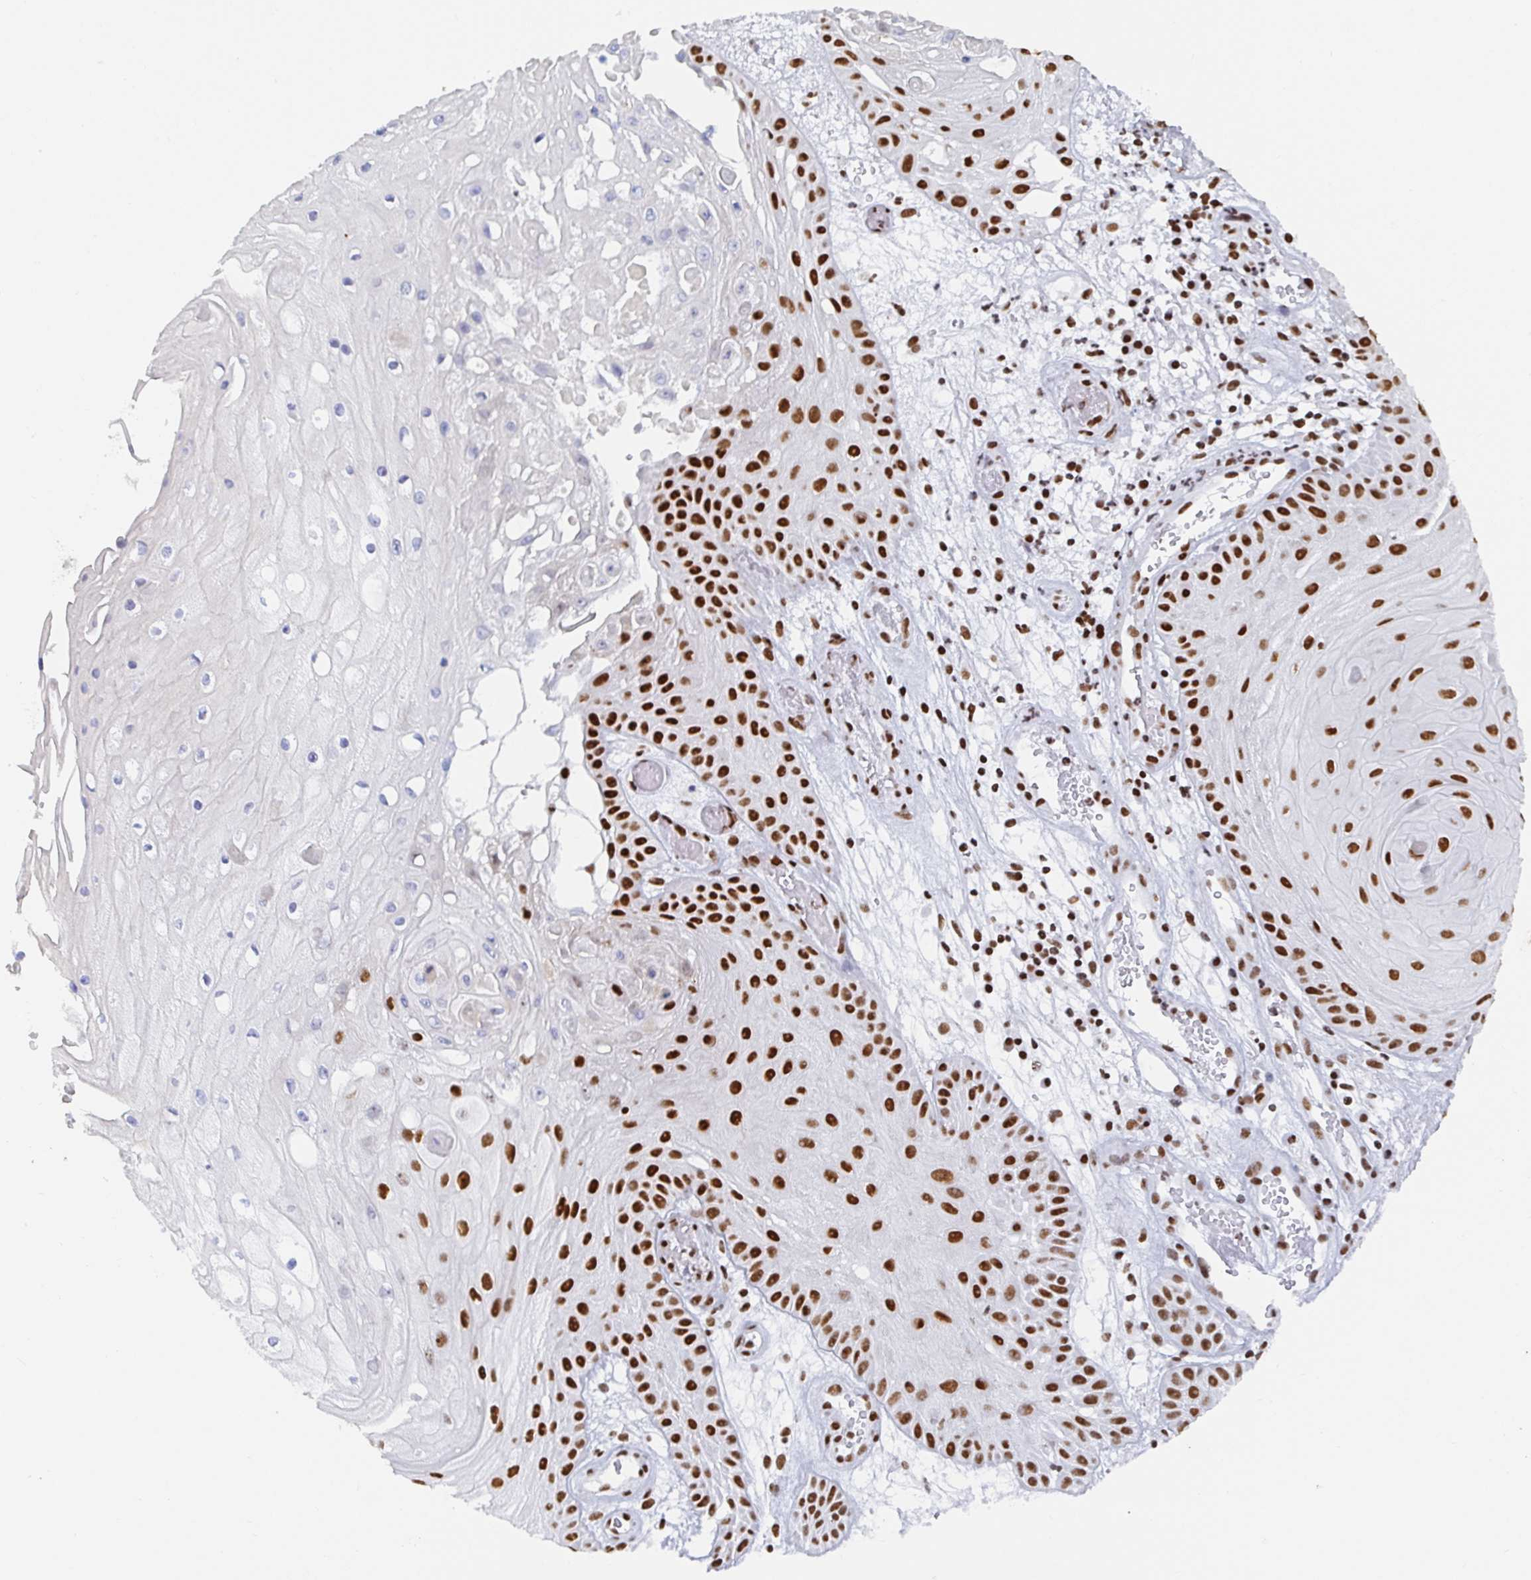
{"staining": {"intensity": "strong", "quantity": "25%-75%", "location": "nuclear"}, "tissue": "skin cancer", "cell_type": "Tumor cells", "image_type": "cancer", "snomed": [{"axis": "morphology", "description": "Squamous cell carcinoma, NOS"}, {"axis": "topography", "description": "Skin"}], "caption": "Skin squamous cell carcinoma stained with DAB (3,3'-diaminobenzidine) IHC reveals high levels of strong nuclear positivity in about 25%-75% of tumor cells.", "gene": "EWSR1", "patient": {"sex": "male", "age": 70}}